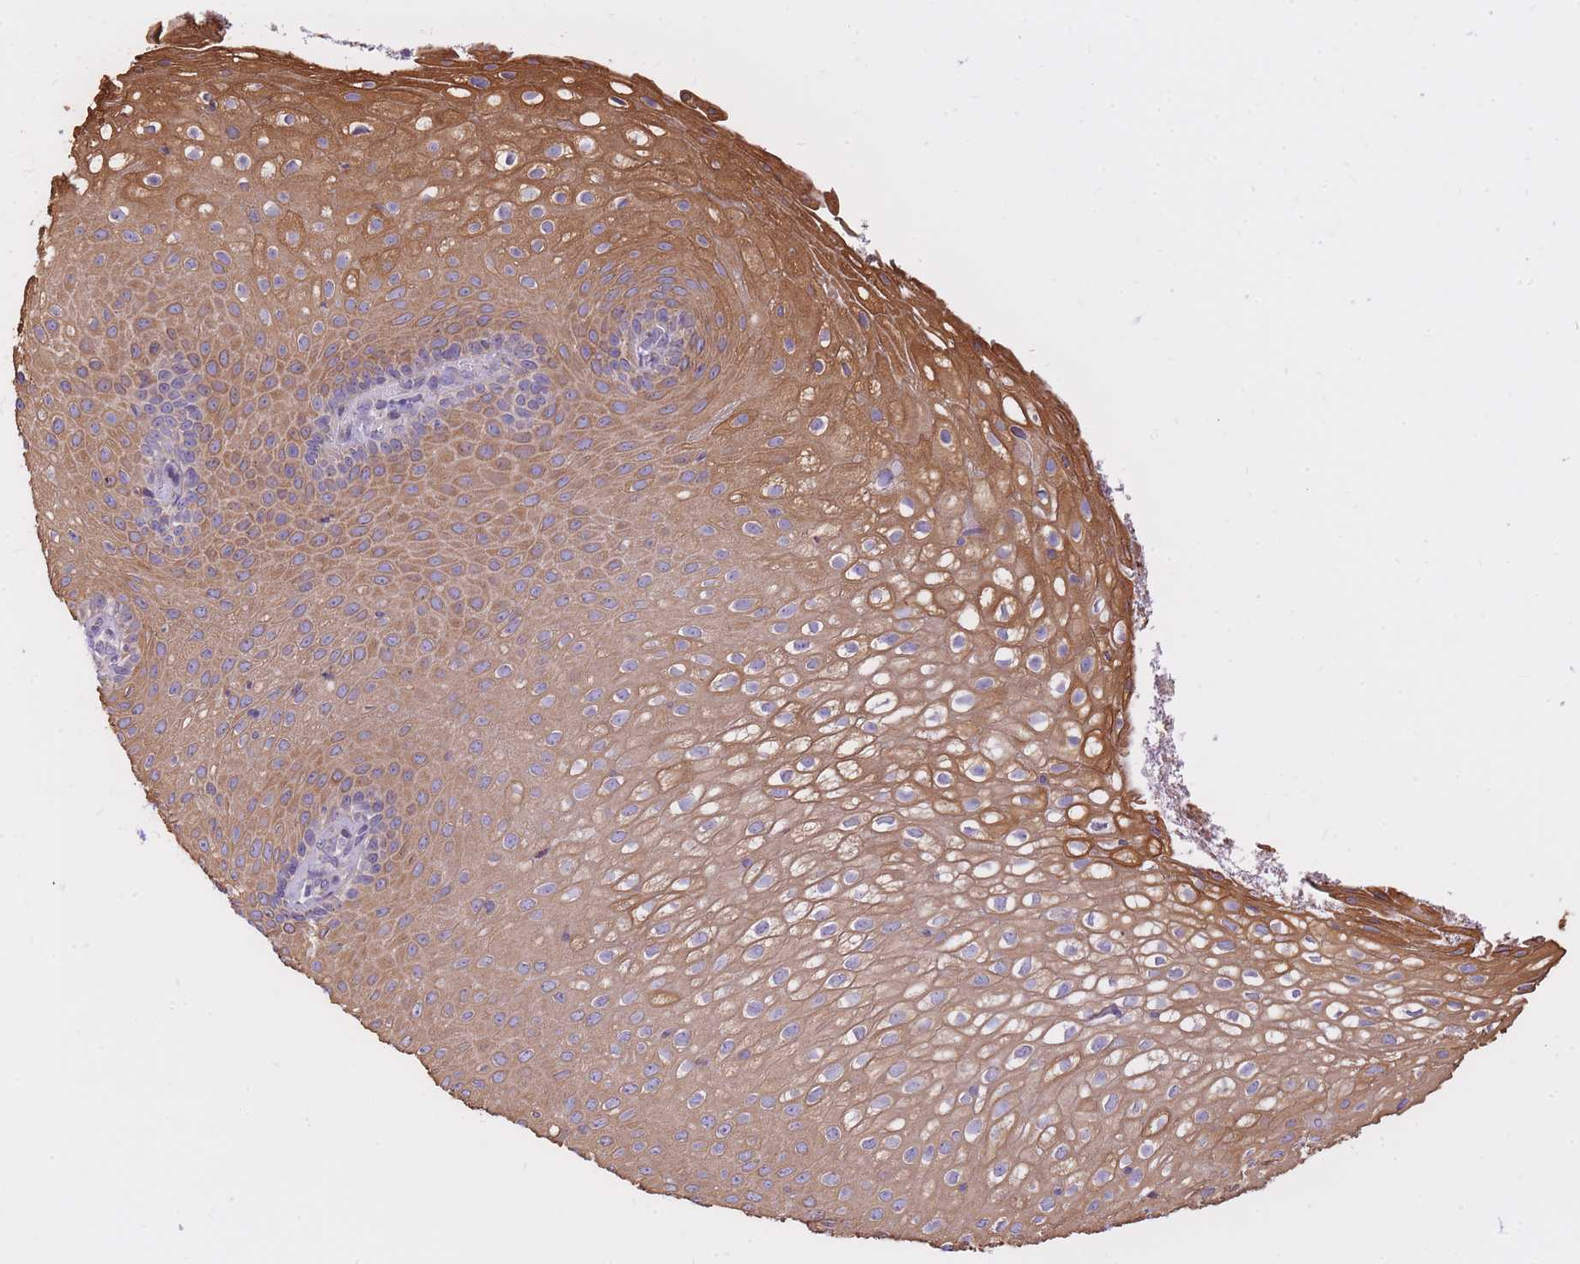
{"staining": {"intensity": "moderate", "quantity": ">75%", "location": "cytoplasmic/membranous"}, "tissue": "skin", "cell_type": "Epidermal cells", "image_type": "normal", "snomed": [{"axis": "morphology", "description": "Normal tissue, NOS"}, {"axis": "topography", "description": "Anal"}], "caption": "This micrograph displays IHC staining of unremarkable human skin, with medium moderate cytoplasmic/membranous expression in about >75% of epidermal cells.", "gene": "GBP7", "patient": {"sex": "male", "age": 80}}